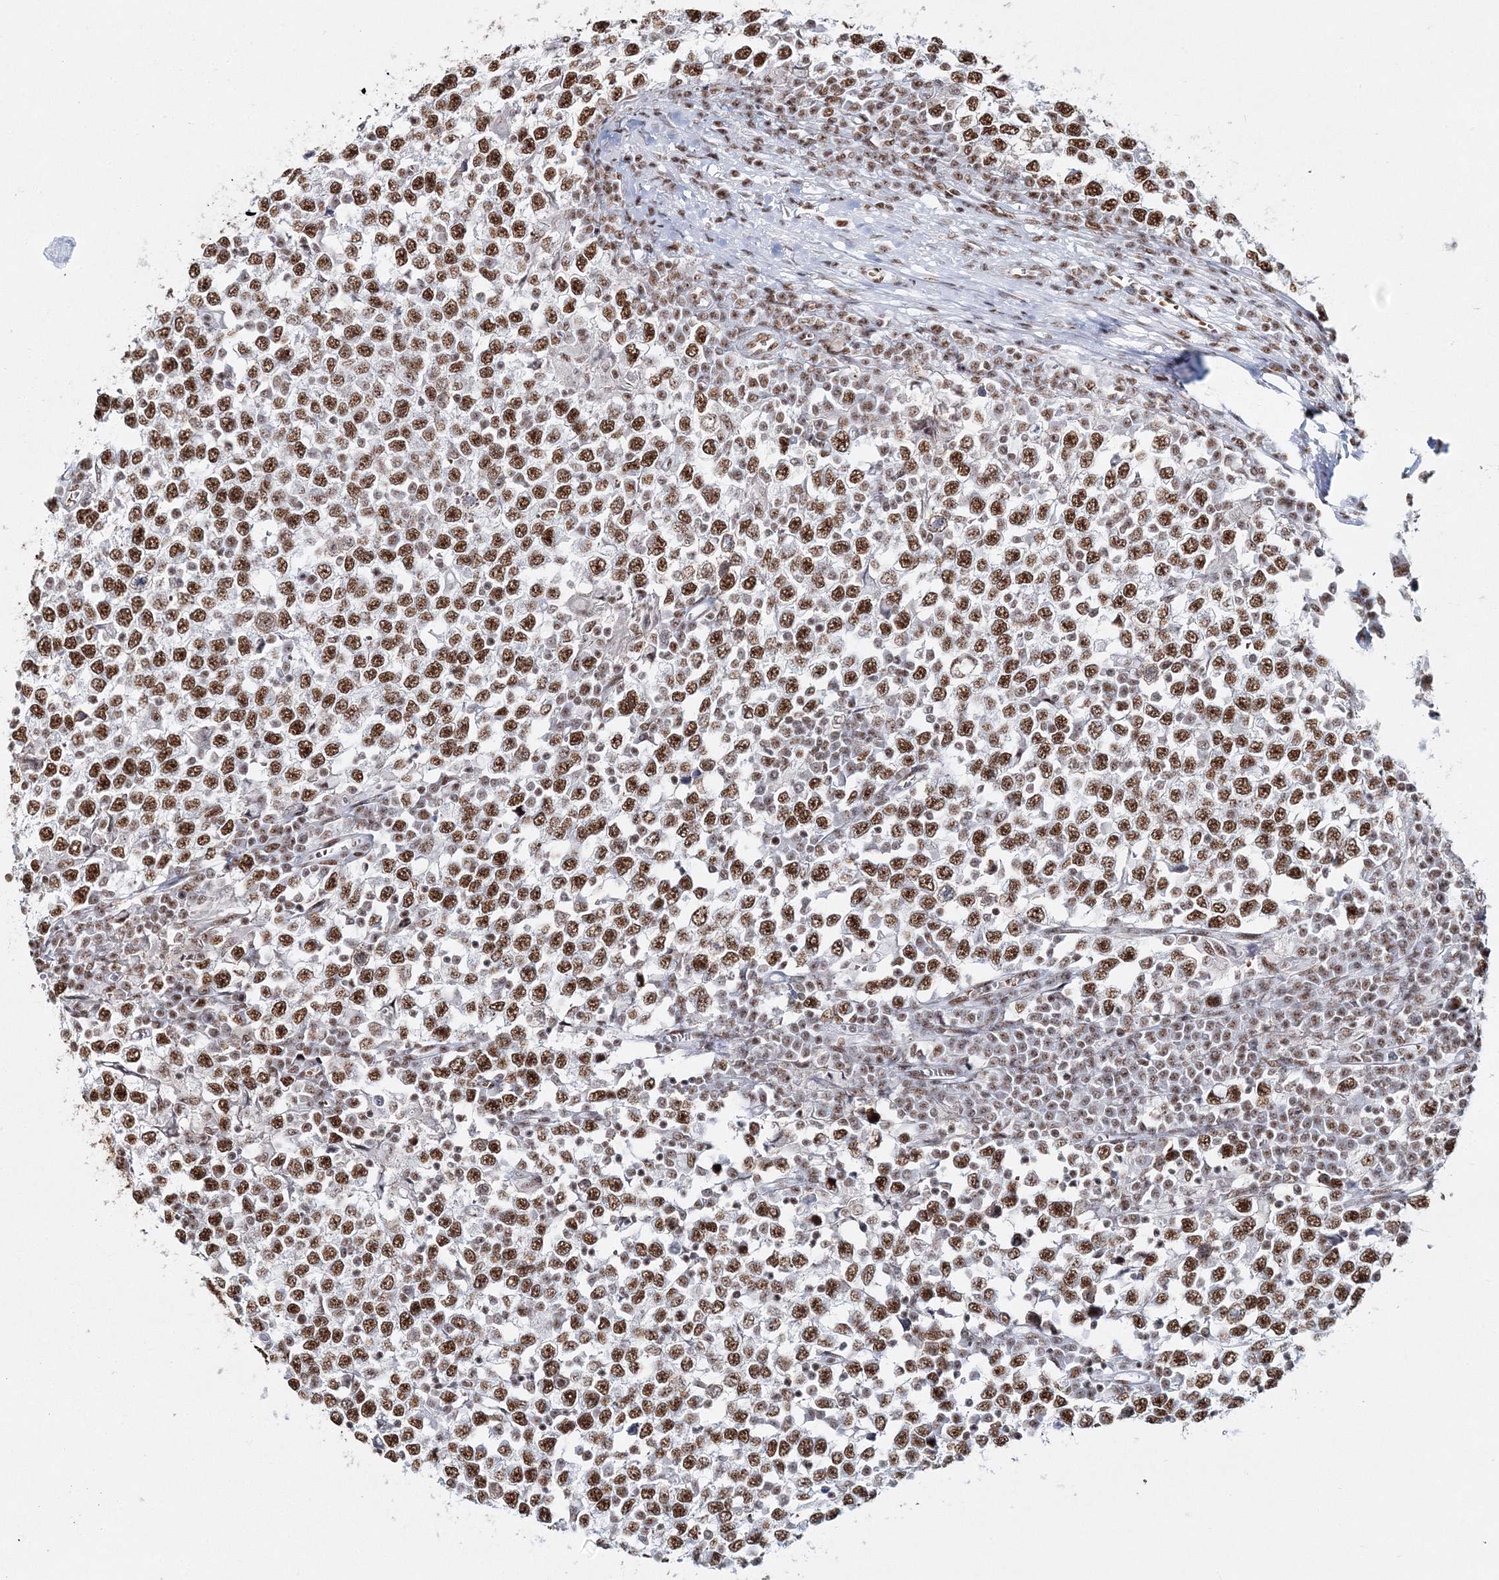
{"staining": {"intensity": "strong", "quantity": ">75%", "location": "nuclear"}, "tissue": "testis cancer", "cell_type": "Tumor cells", "image_type": "cancer", "snomed": [{"axis": "morphology", "description": "Seminoma, NOS"}, {"axis": "topography", "description": "Testis"}], "caption": "The histopathology image exhibits a brown stain indicating the presence of a protein in the nuclear of tumor cells in seminoma (testis). Immunohistochemistry stains the protein in brown and the nuclei are stained blue.", "gene": "QRICH1", "patient": {"sex": "male", "age": 65}}